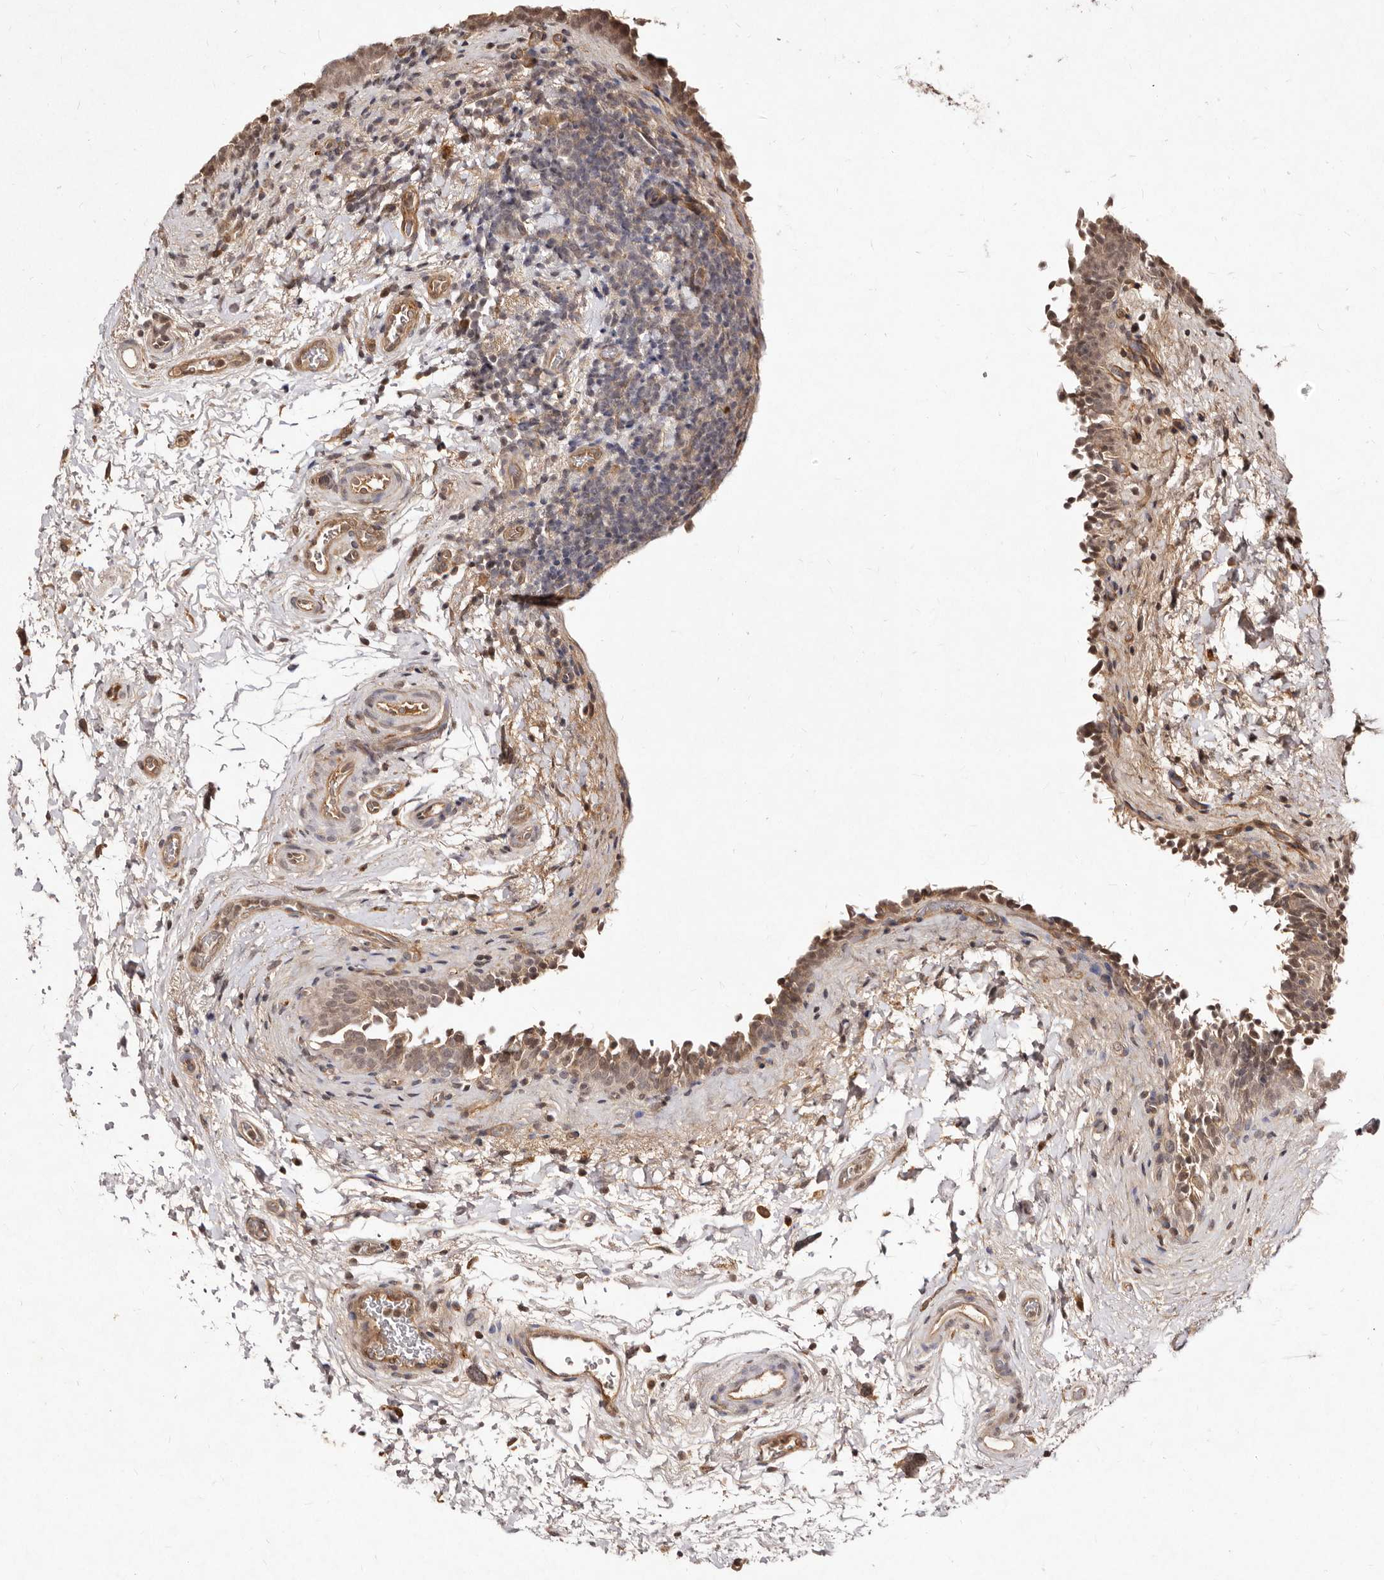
{"staining": {"intensity": "moderate", "quantity": ">75%", "location": "nuclear"}, "tissue": "urinary bladder", "cell_type": "Urothelial cells", "image_type": "normal", "snomed": [{"axis": "morphology", "description": "Normal tissue, NOS"}, {"axis": "topography", "description": "Urinary bladder"}], "caption": "Immunohistochemical staining of benign urinary bladder reveals >75% levels of moderate nuclear protein expression in about >75% of urothelial cells. Using DAB (3,3'-diaminobenzidine) (brown) and hematoxylin (blue) stains, captured at high magnification using brightfield microscopy.", "gene": "LCORL", "patient": {"sex": "male", "age": 83}}